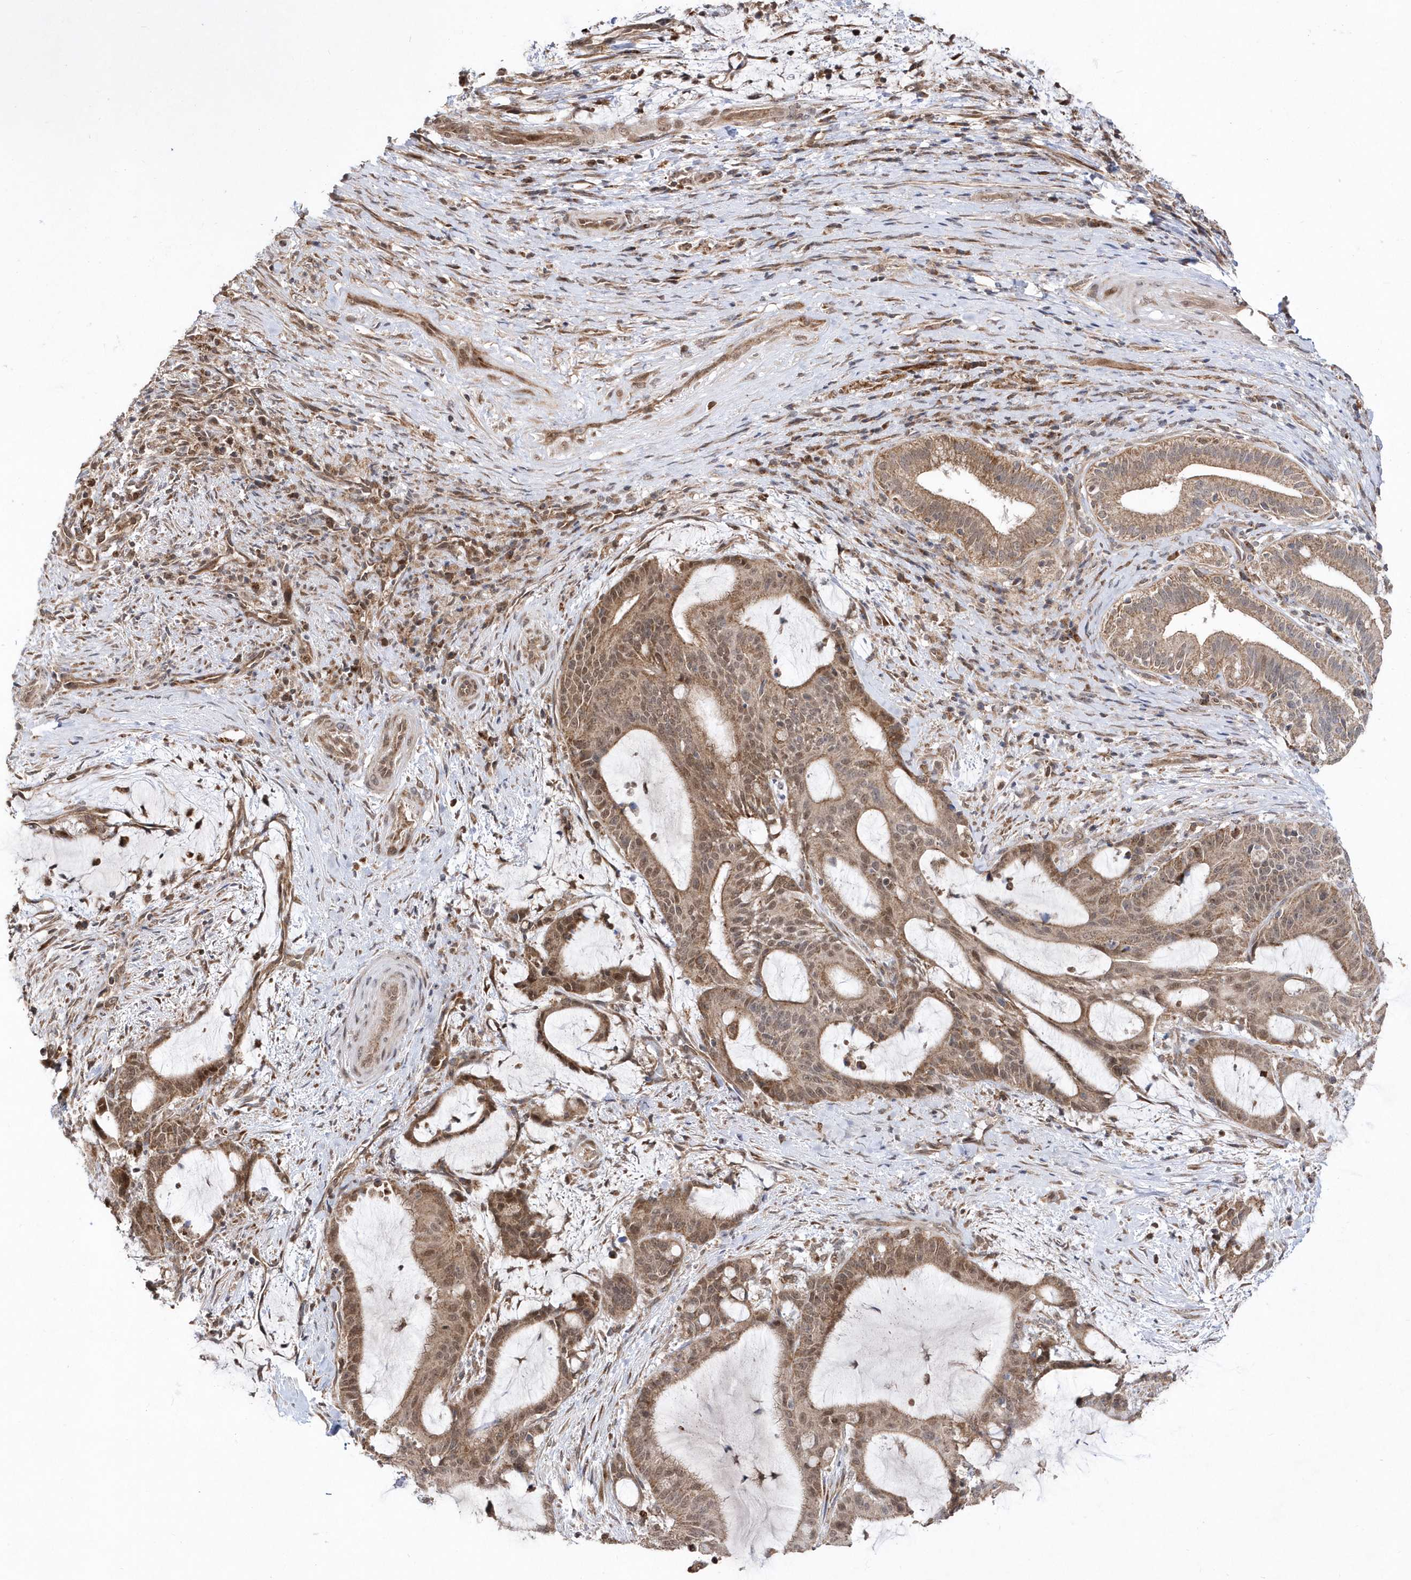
{"staining": {"intensity": "moderate", "quantity": ">75%", "location": "cytoplasmic/membranous,nuclear"}, "tissue": "liver cancer", "cell_type": "Tumor cells", "image_type": "cancer", "snomed": [{"axis": "morphology", "description": "Normal tissue, NOS"}, {"axis": "morphology", "description": "Cholangiocarcinoma"}, {"axis": "topography", "description": "Liver"}, {"axis": "topography", "description": "Peripheral nerve tissue"}], "caption": "Protein expression analysis of human liver cholangiocarcinoma reveals moderate cytoplasmic/membranous and nuclear positivity in approximately >75% of tumor cells.", "gene": "DALRD3", "patient": {"sex": "female", "age": 73}}